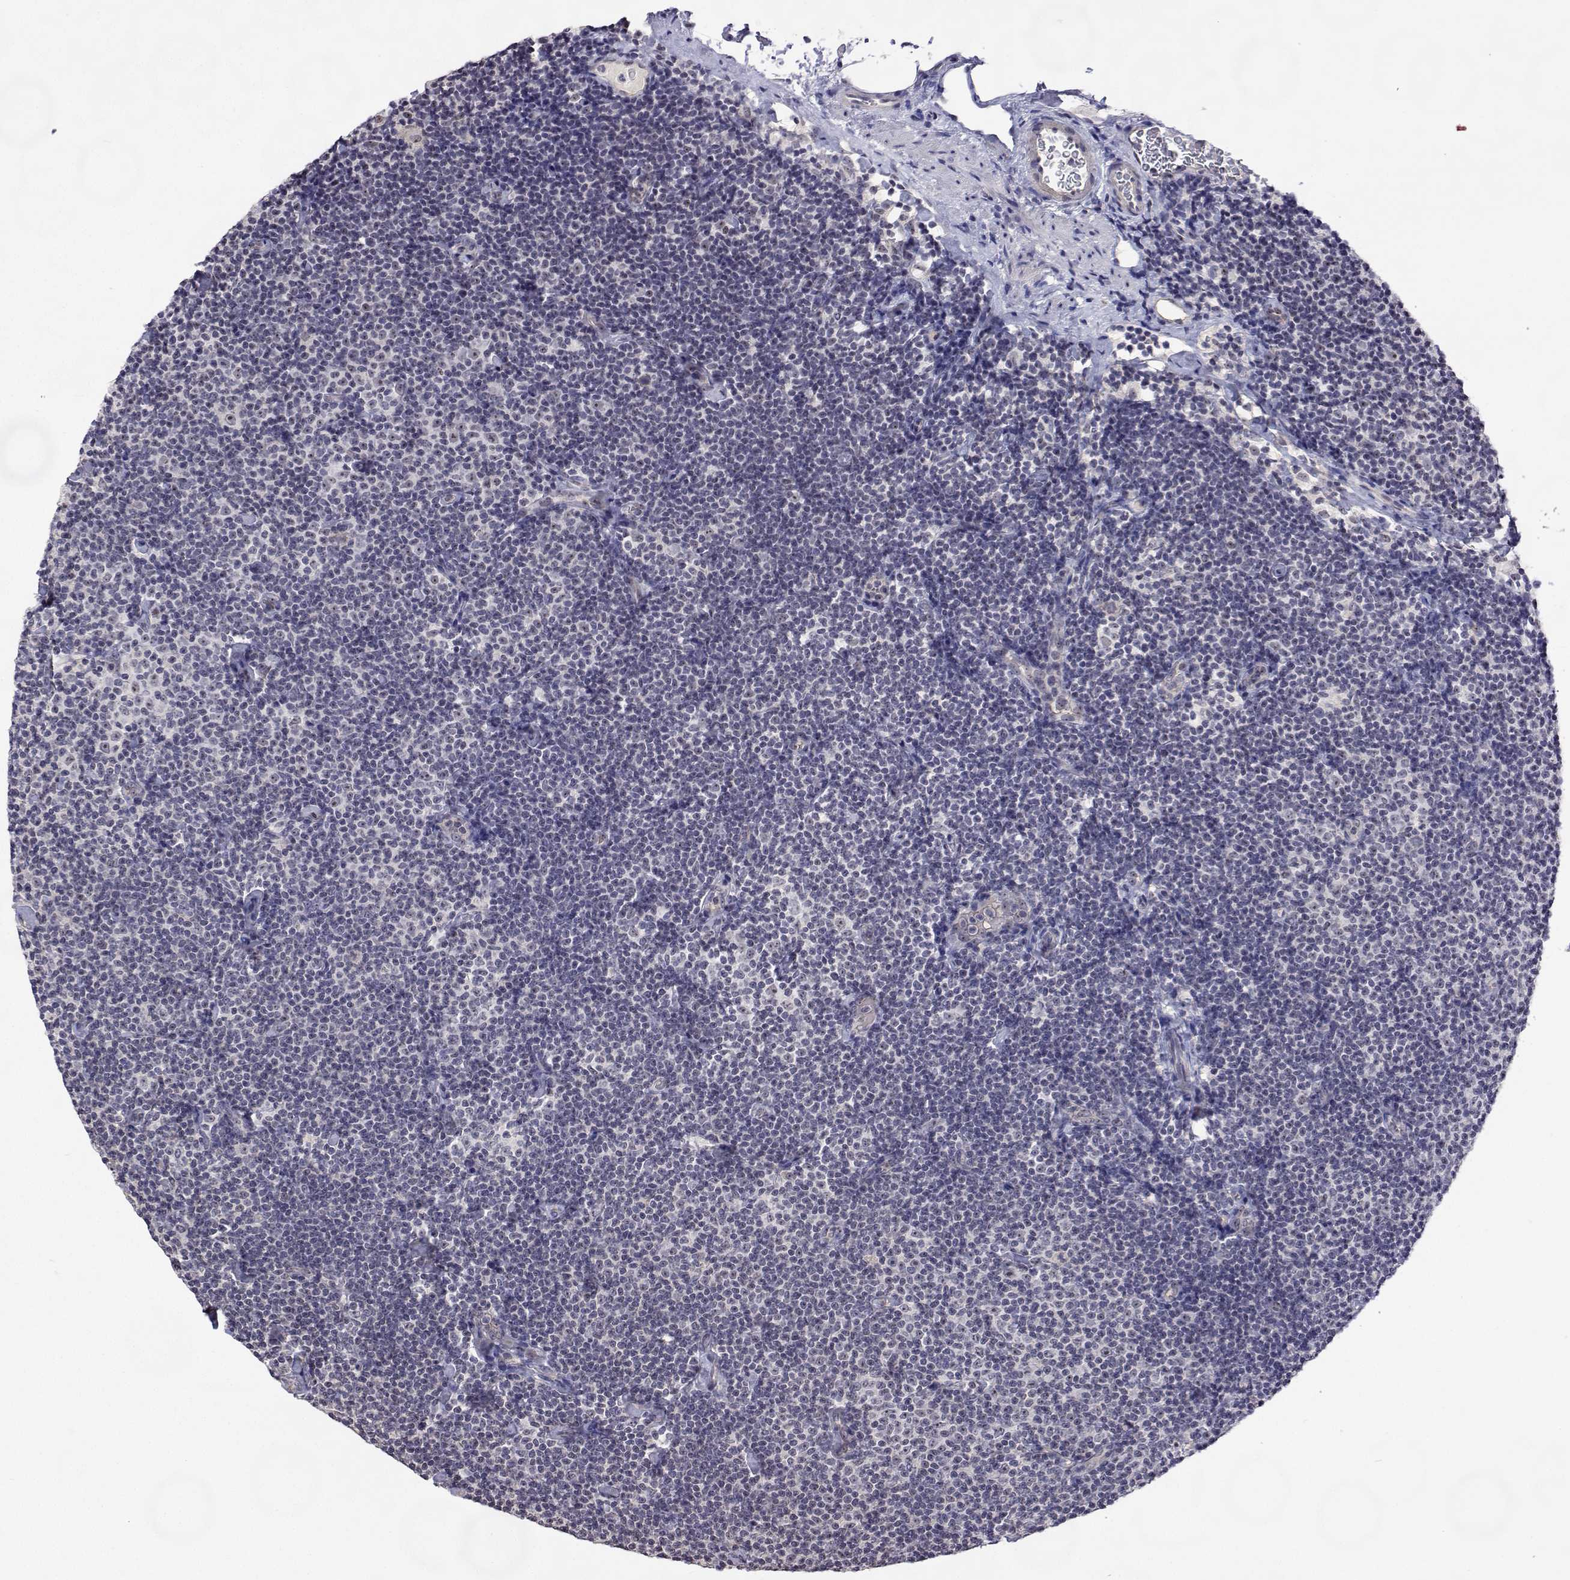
{"staining": {"intensity": "negative", "quantity": "none", "location": "none"}, "tissue": "lymphoma", "cell_type": "Tumor cells", "image_type": "cancer", "snomed": [{"axis": "morphology", "description": "Malignant lymphoma, non-Hodgkin's type, Low grade"}, {"axis": "topography", "description": "Lymph node"}], "caption": "Immunohistochemical staining of human low-grade malignant lymphoma, non-Hodgkin's type shows no significant positivity in tumor cells.", "gene": "NHP2", "patient": {"sex": "male", "age": 81}}